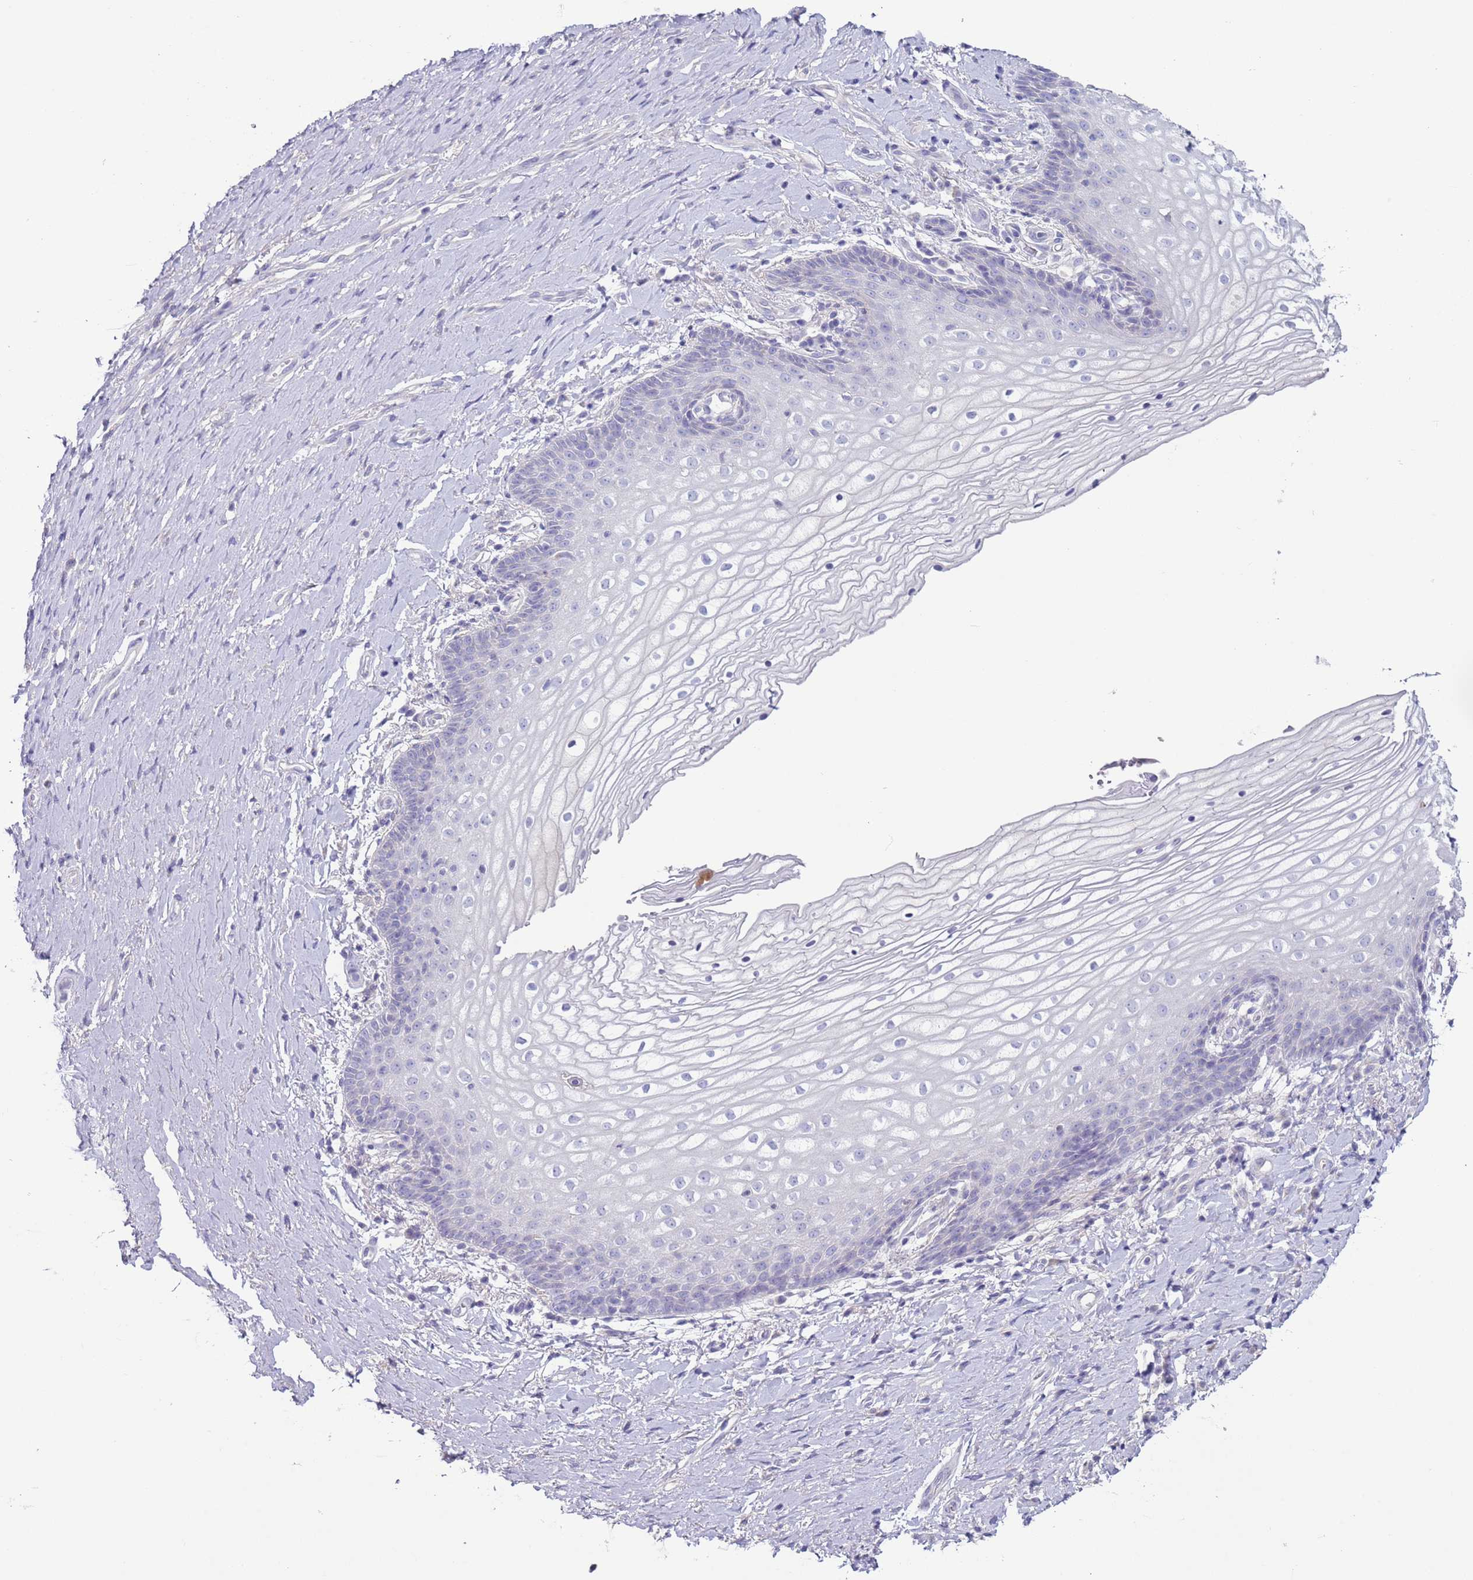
{"staining": {"intensity": "negative", "quantity": "none", "location": "none"}, "tissue": "vagina", "cell_type": "Squamous epithelial cells", "image_type": "normal", "snomed": [{"axis": "morphology", "description": "Normal tissue, NOS"}, {"axis": "topography", "description": "Vagina"}], "caption": "Squamous epithelial cells show no significant protein staining in unremarkable vagina. (DAB (3,3'-diaminobenzidine) immunohistochemistry, high magnification).", "gene": "NPAP1", "patient": {"sex": "female", "age": 60}}